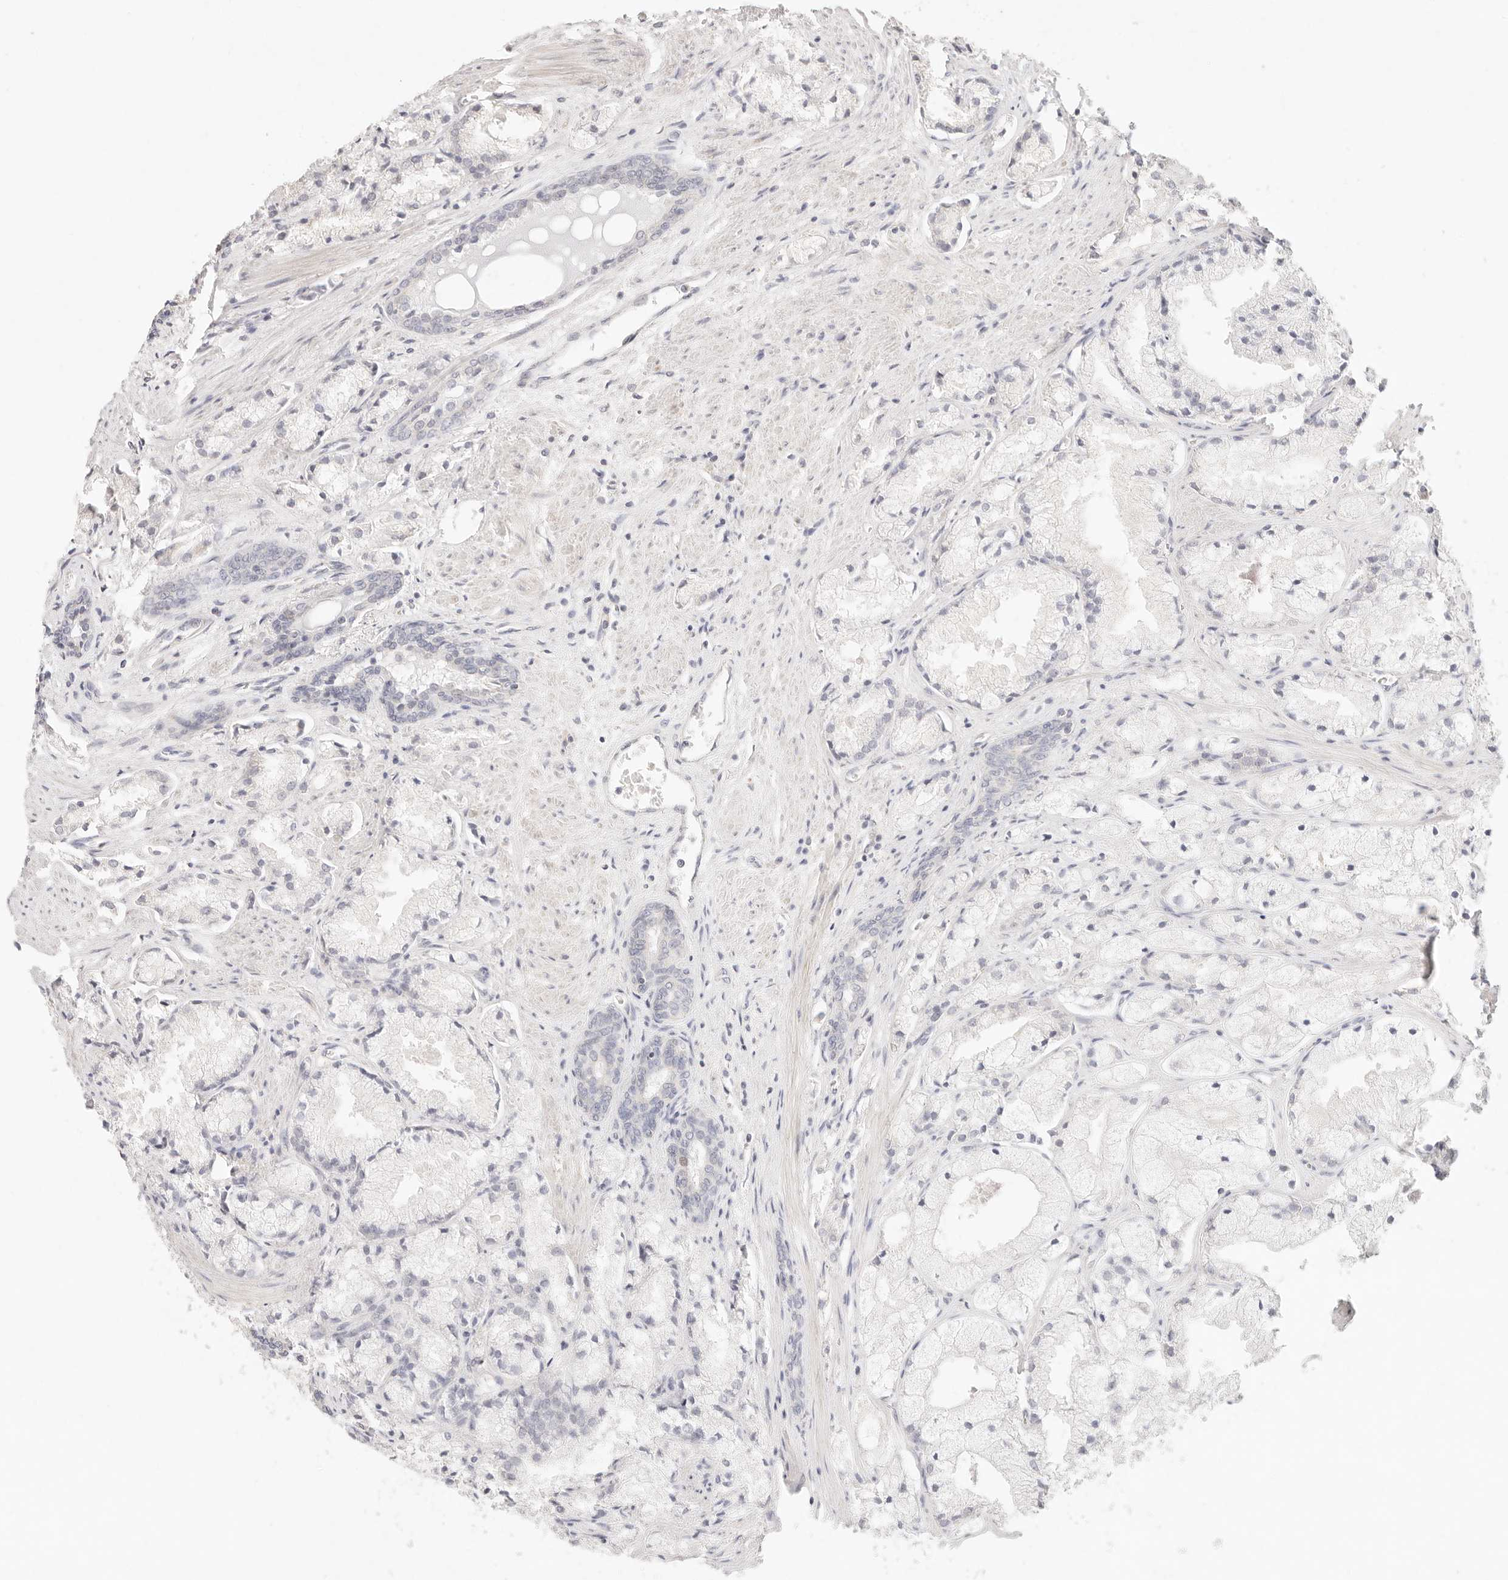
{"staining": {"intensity": "negative", "quantity": "none", "location": "none"}, "tissue": "prostate cancer", "cell_type": "Tumor cells", "image_type": "cancer", "snomed": [{"axis": "morphology", "description": "Adenocarcinoma, High grade"}, {"axis": "topography", "description": "Prostate"}], "caption": "Immunohistochemistry micrograph of prostate high-grade adenocarcinoma stained for a protein (brown), which exhibits no positivity in tumor cells.", "gene": "GPR156", "patient": {"sex": "male", "age": 50}}